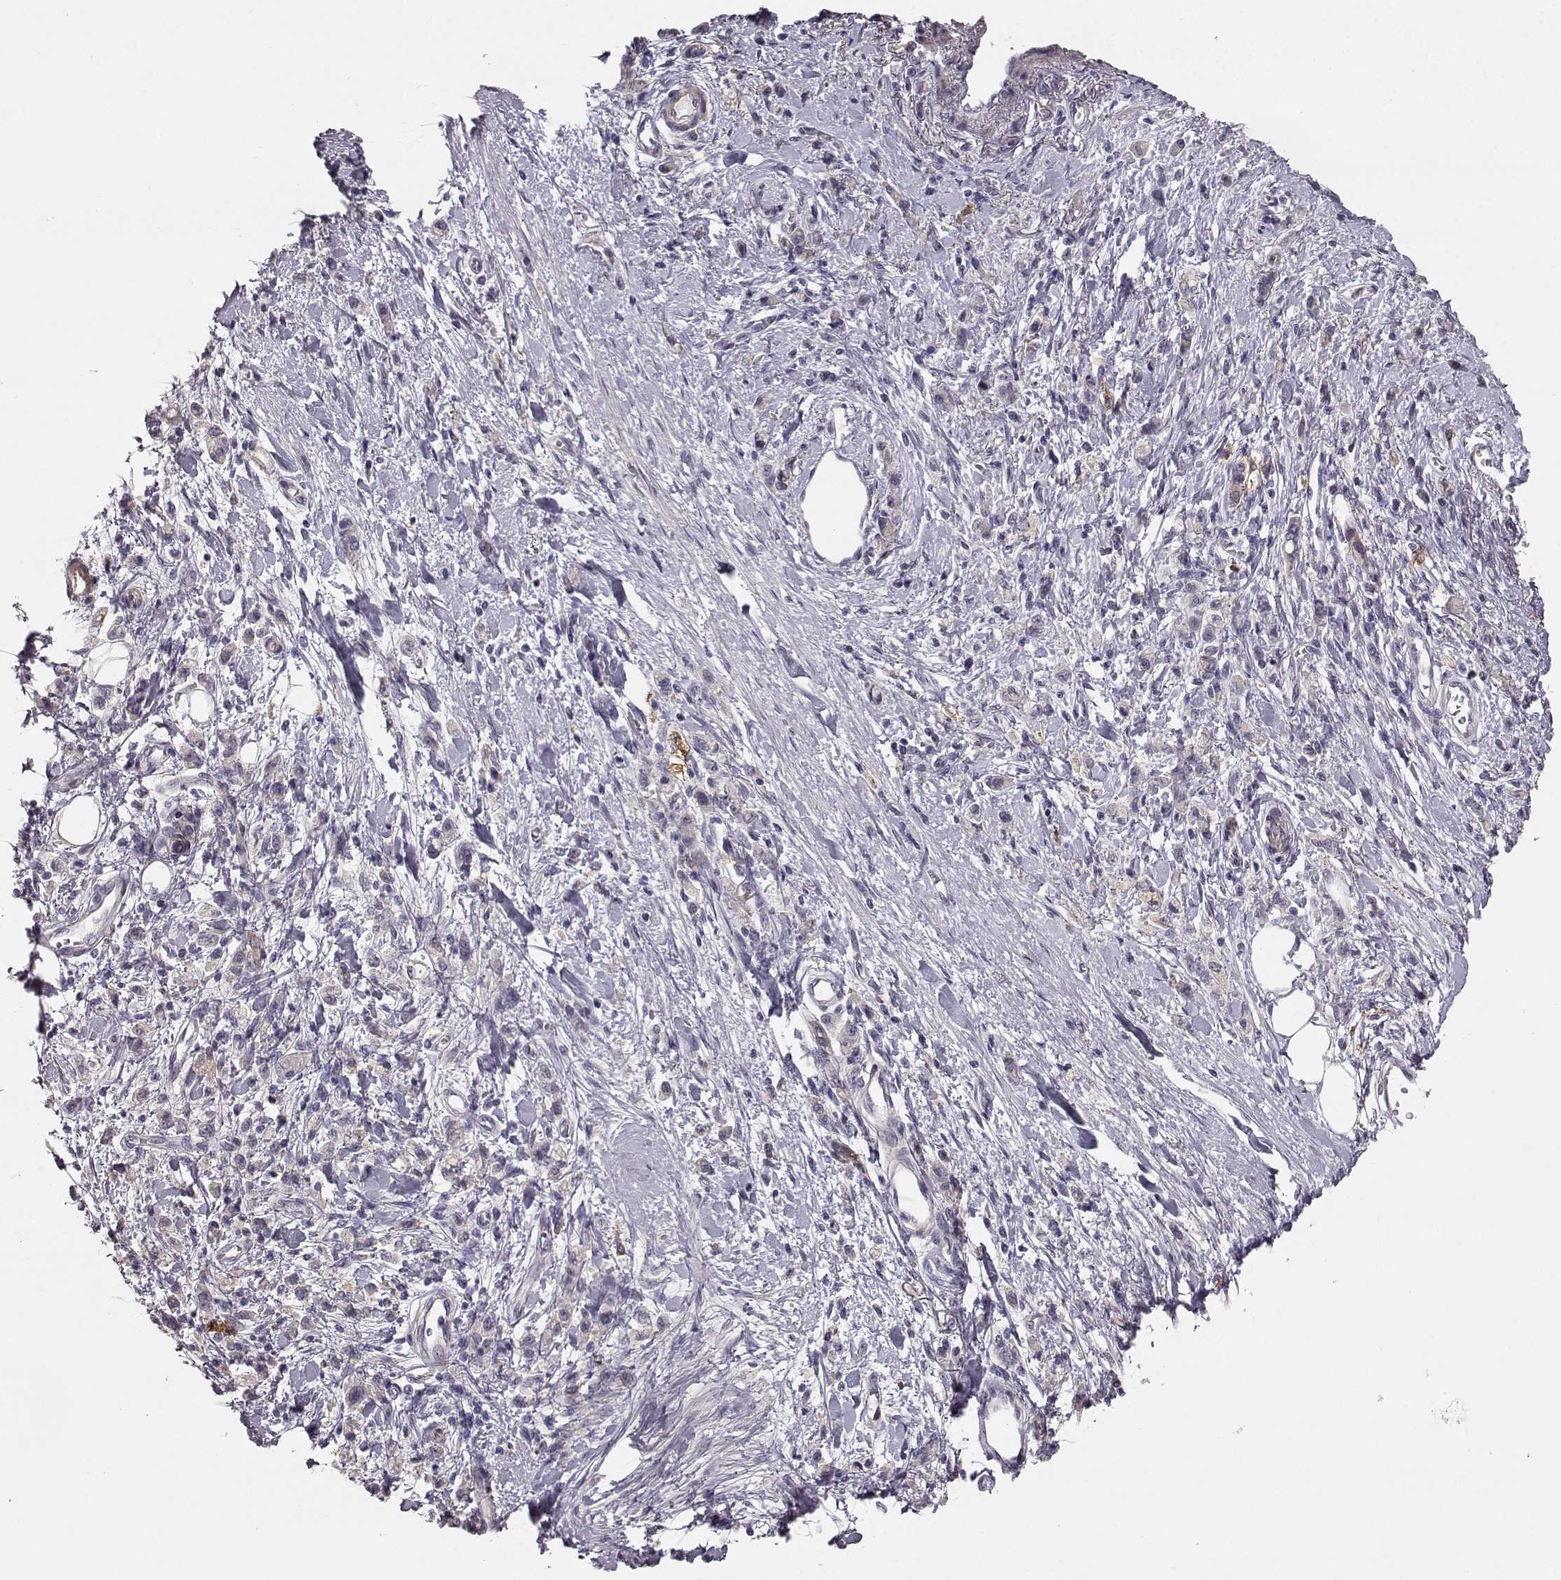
{"staining": {"intensity": "negative", "quantity": "none", "location": "none"}, "tissue": "stomach cancer", "cell_type": "Tumor cells", "image_type": "cancer", "snomed": [{"axis": "morphology", "description": "Adenocarcinoma, NOS"}, {"axis": "topography", "description": "Stomach"}], "caption": "Tumor cells are negative for protein expression in human stomach cancer.", "gene": "GPR50", "patient": {"sex": "male", "age": 77}}